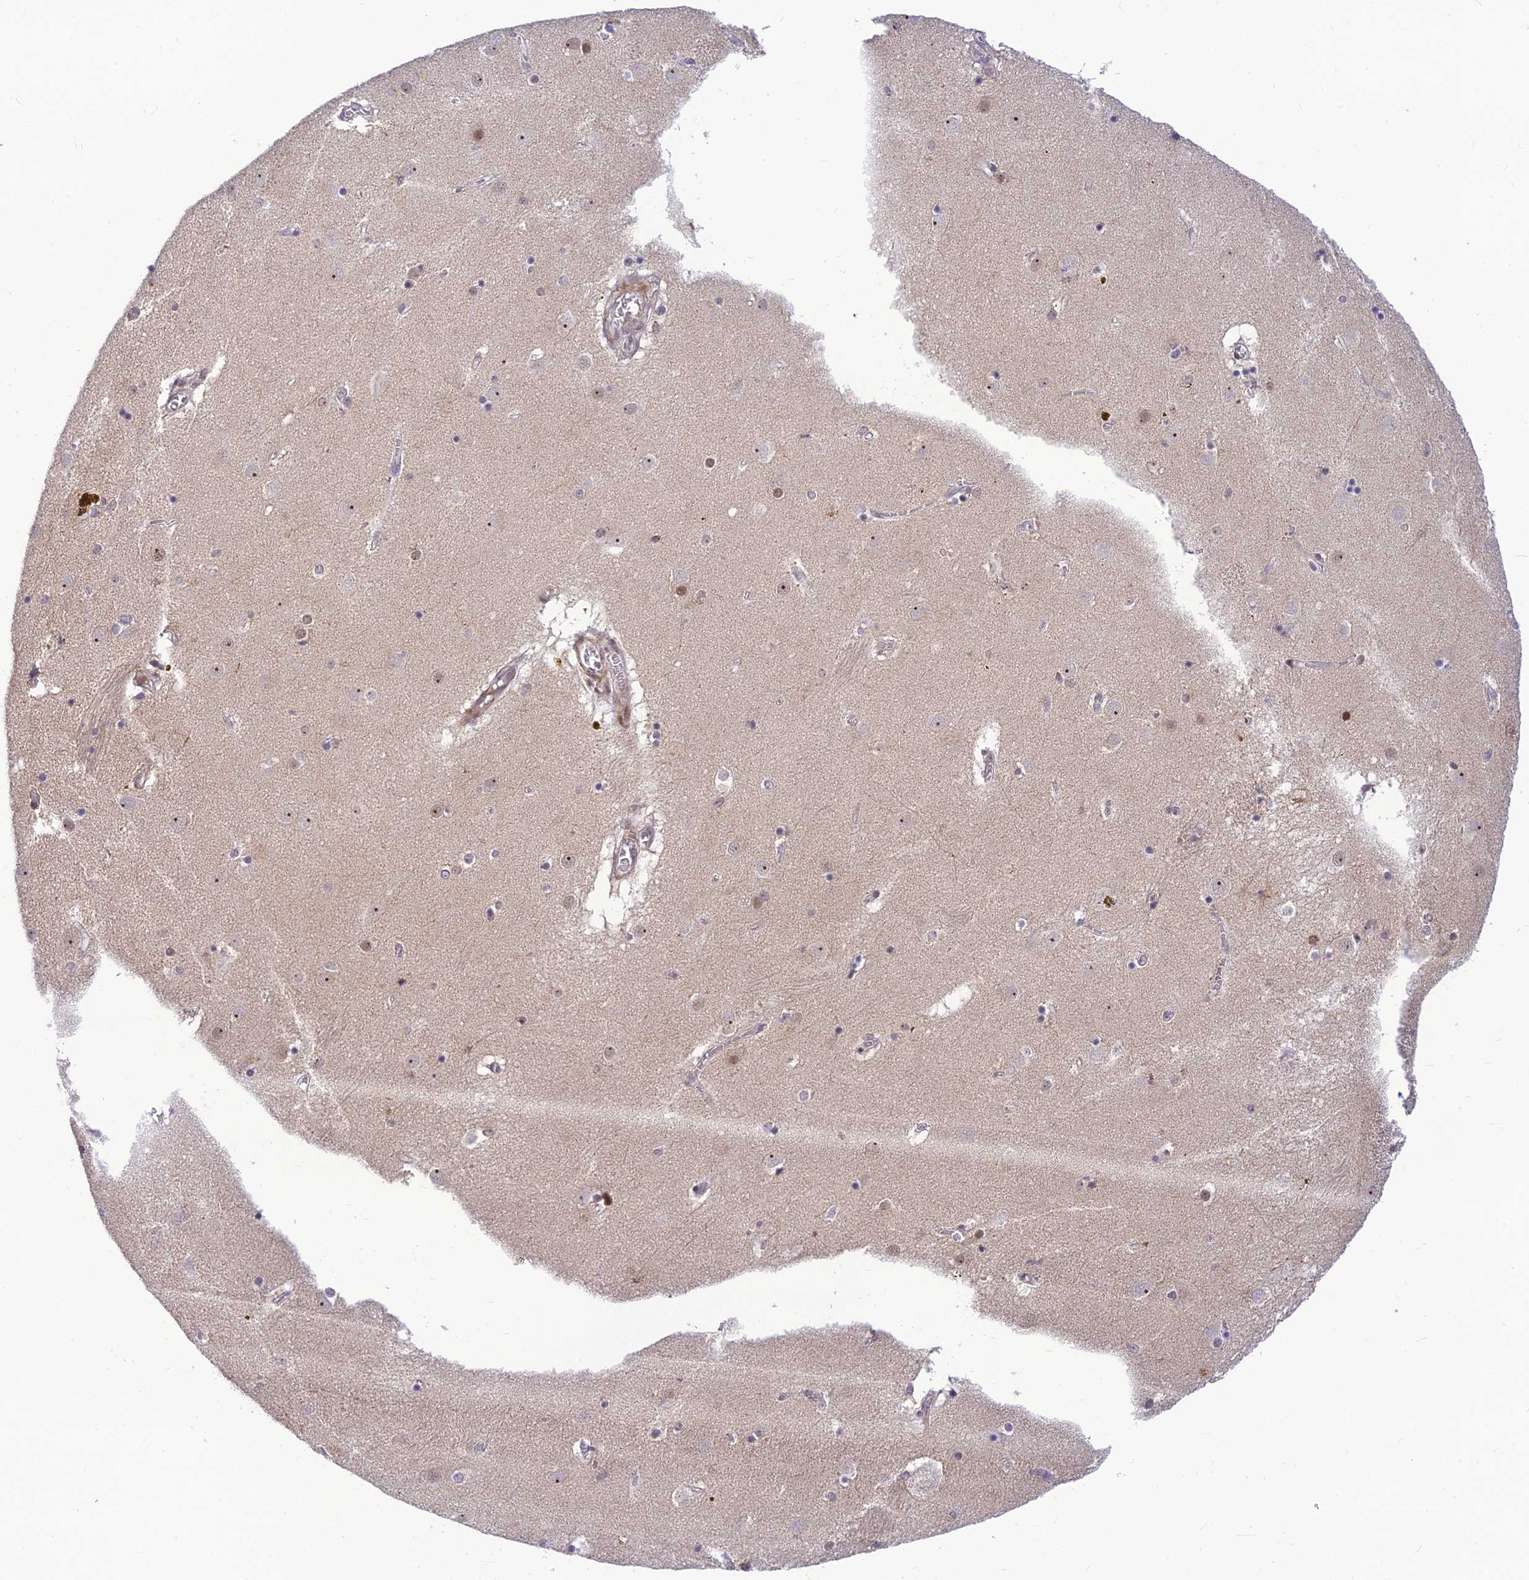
{"staining": {"intensity": "negative", "quantity": "none", "location": "none"}, "tissue": "caudate", "cell_type": "Glial cells", "image_type": "normal", "snomed": [{"axis": "morphology", "description": "Normal tissue, NOS"}, {"axis": "topography", "description": "Lateral ventricle wall"}], "caption": "IHC photomicrograph of benign caudate stained for a protein (brown), which exhibits no staining in glial cells.", "gene": "ASPDH", "patient": {"sex": "male", "age": 70}}